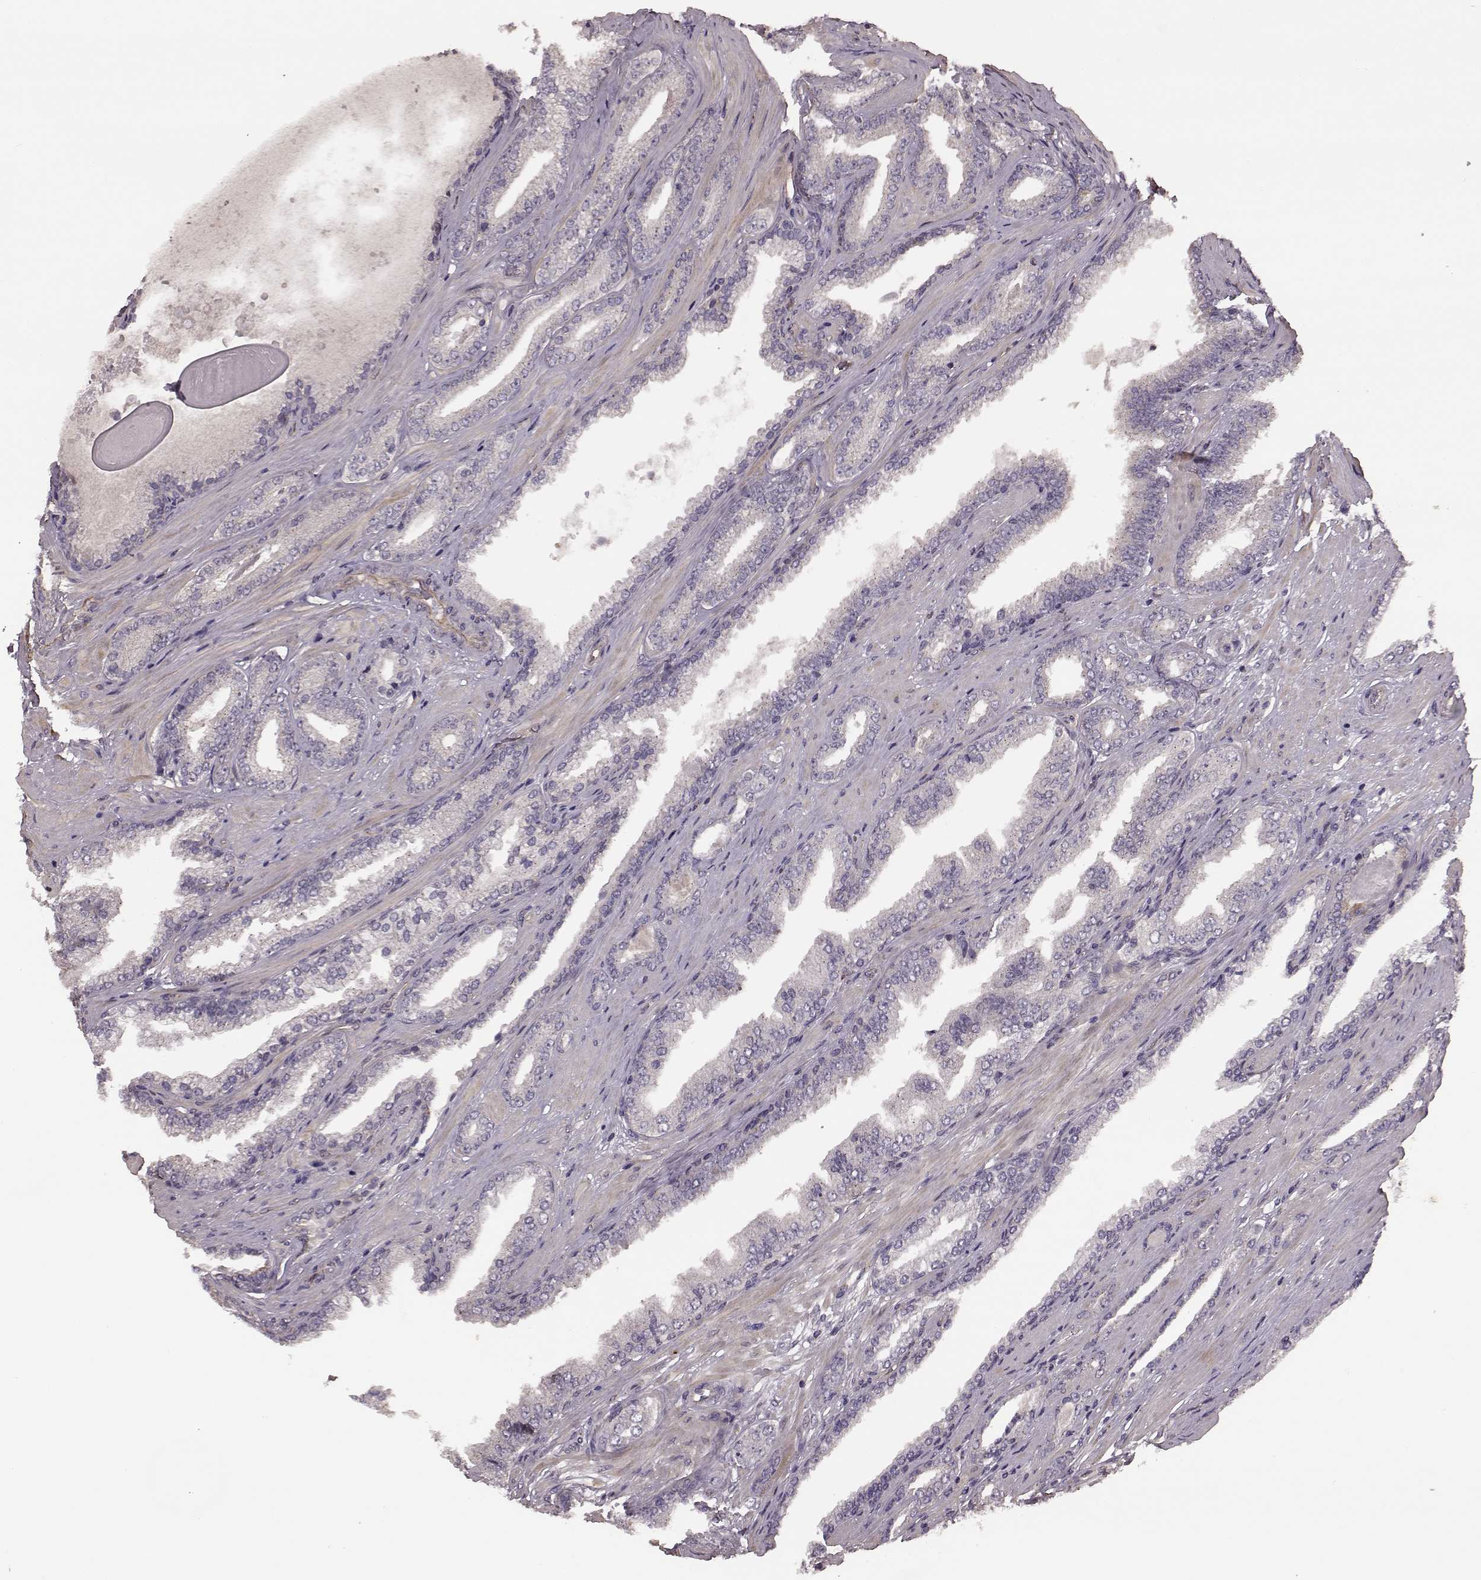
{"staining": {"intensity": "negative", "quantity": "none", "location": "none"}, "tissue": "prostate cancer", "cell_type": "Tumor cells", "image_type": "cancer", "snomed": [{"axis": "morphology", "description": "Adenocarcinoma, Low grade"}, {"axis": "topography", "description": "Prostate"}], "caption": "Tumor cells show no significant protein positivity in low-grade adenocarcinoma (prostate).", "gene": "NTF3", "patient": {"sex": "male", "age": 61}}